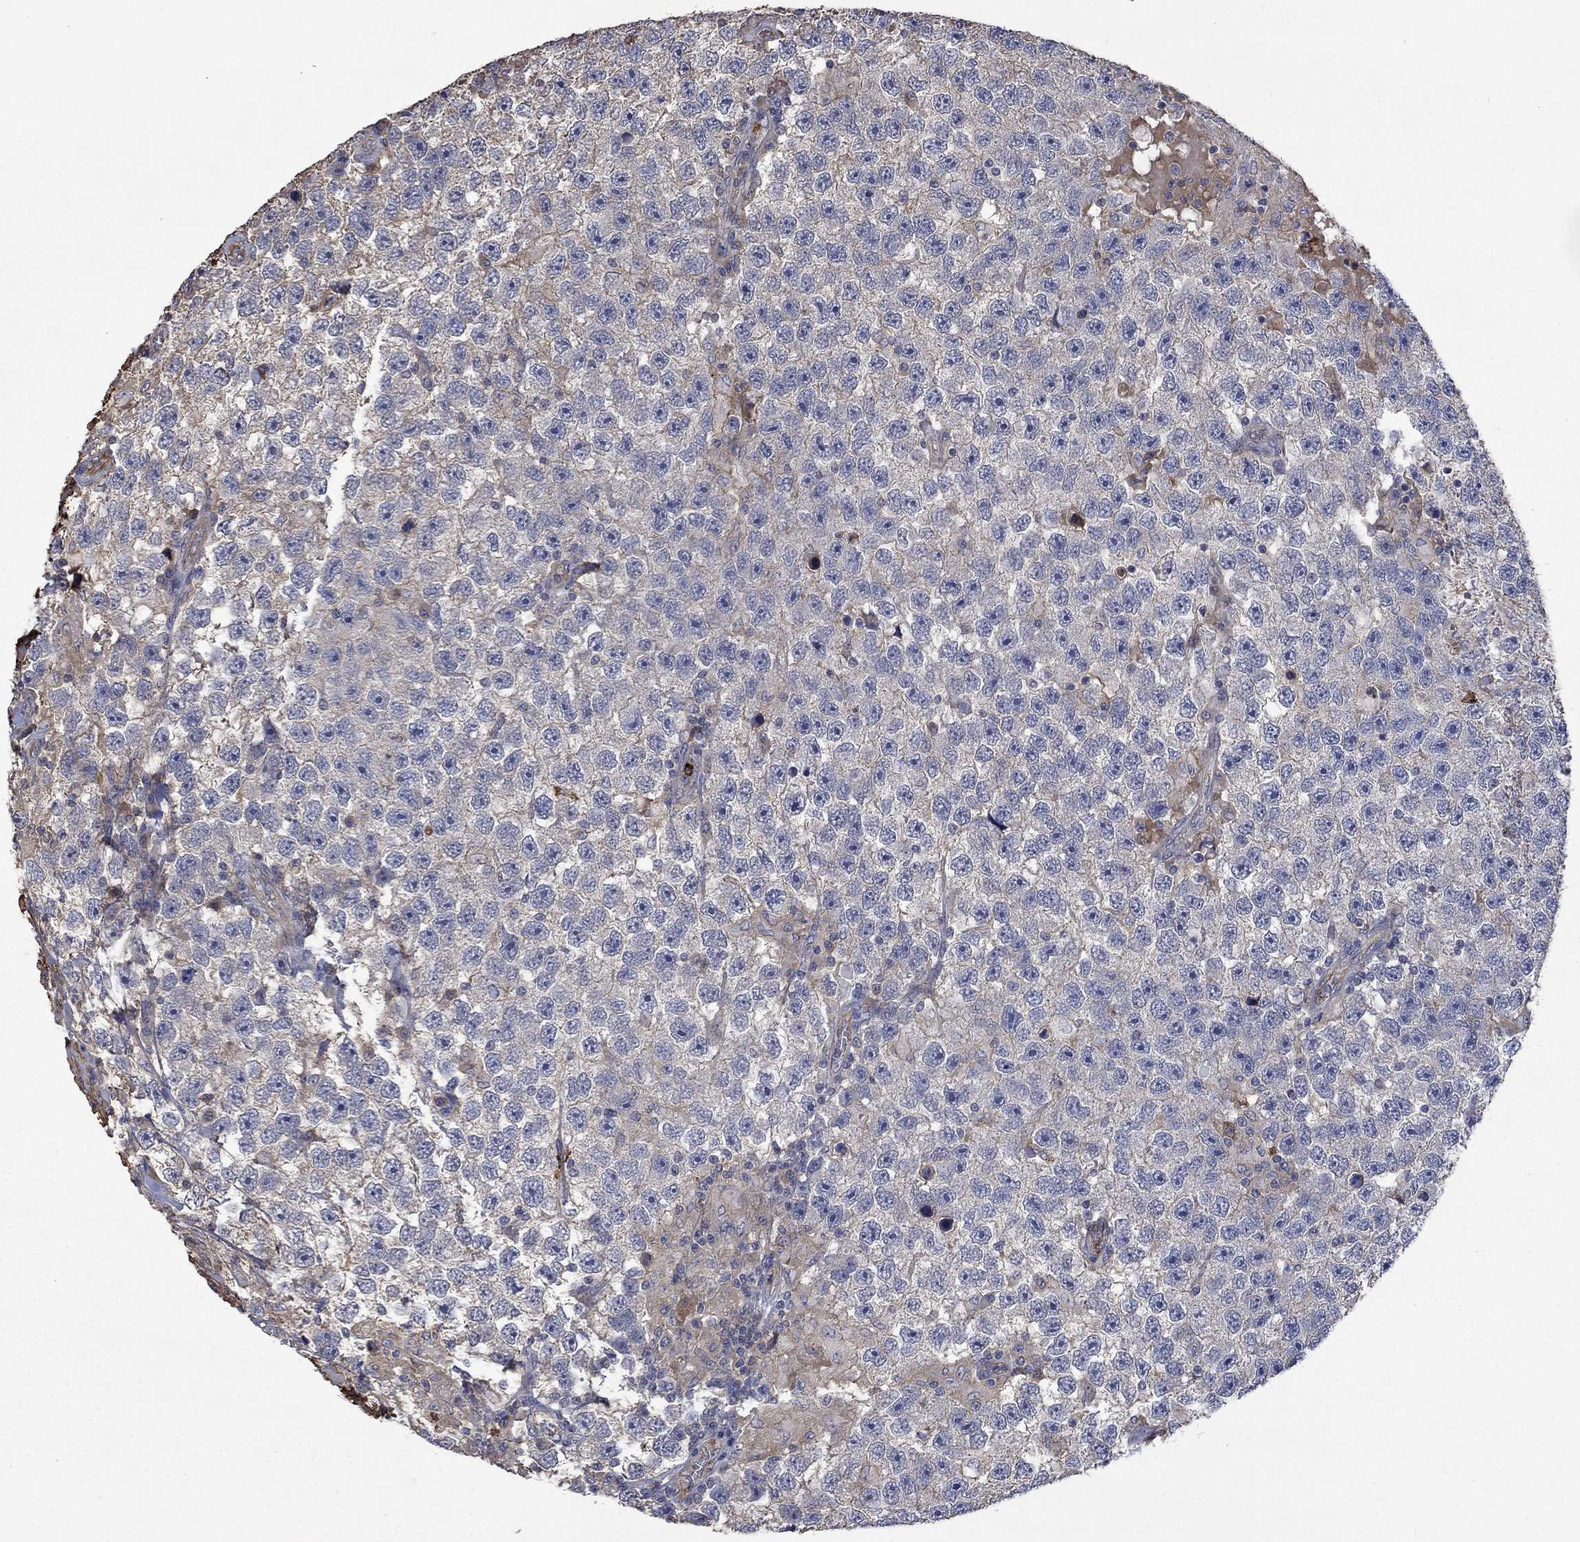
{"staining": {"intensity": "negative", "quantity": "none", "location": "none"}, "tissue": "testis cancer", "cell_type": "Tumor cells", "image_type": "cancer", "snomed": [{"axis": "morphology", "description": "Seminoma, NOS"}, {"axis": "topography", "description": "Testis"}], "caption": "The immunohistochemistry photomicrograph has no significant expression in tumor cells of testis cancer (seminoma) tissue.", "gene": "VCAN", "patient": {"sex": "male", "age": 26}}